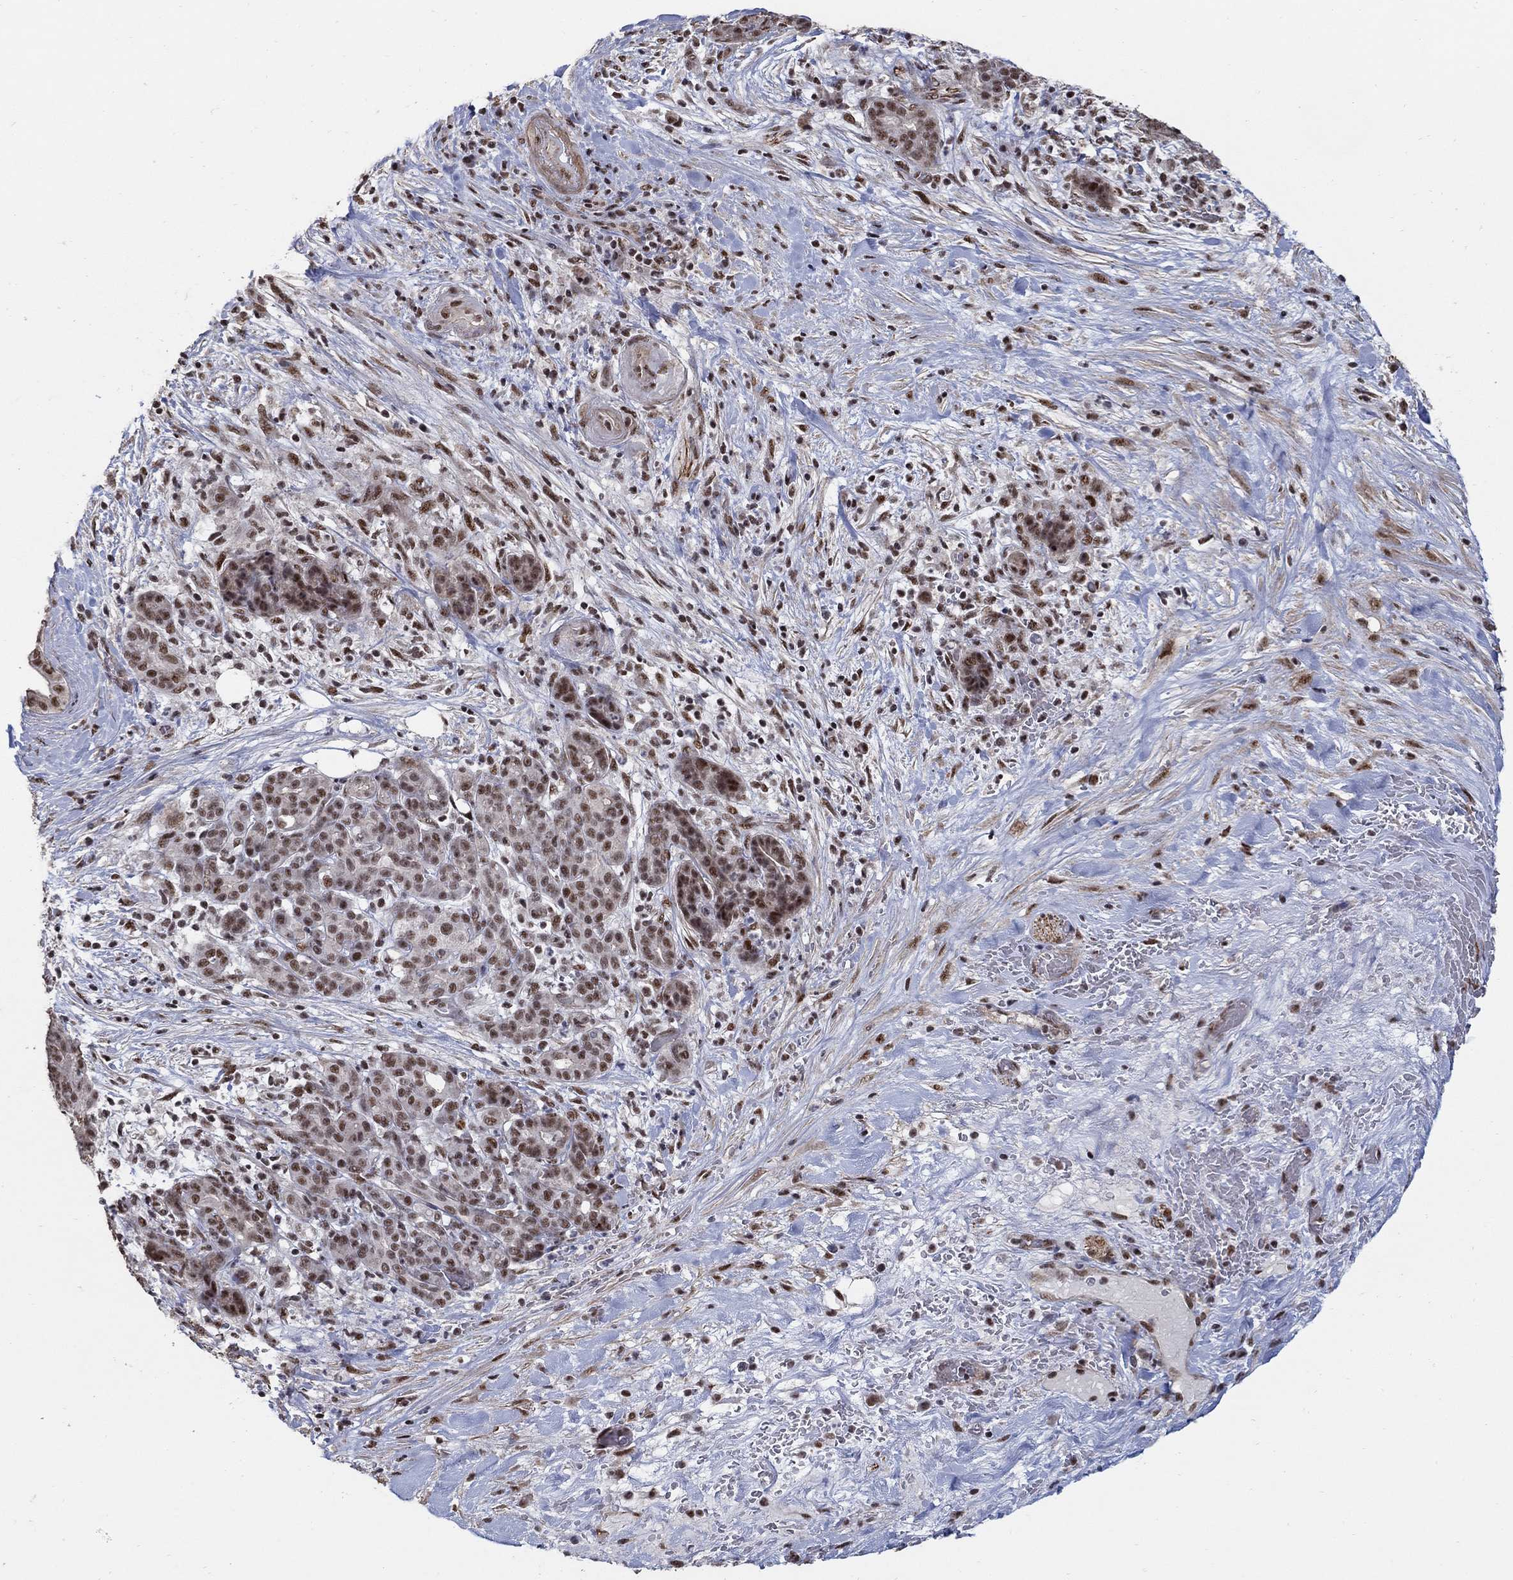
{"staining": {"intensity": "moderate", "quantity": ">75%", "location": "nuclear"}, "tissue": "pancreatic cancer", "cell_type": "Tumor cells", "image_type": "cancer", "snomed": [{"axis": "morphology", "description": "Adenocarcinoma, NOS"}, {"axis": "topography", "description": "Pancreas"}], "caption": "Pancreatic adenocarcinoma stained with a protein marker displays moderate staining in tumor cells.", "gene": "PNISR", "patient": {"sex": "male", "age": 44}}